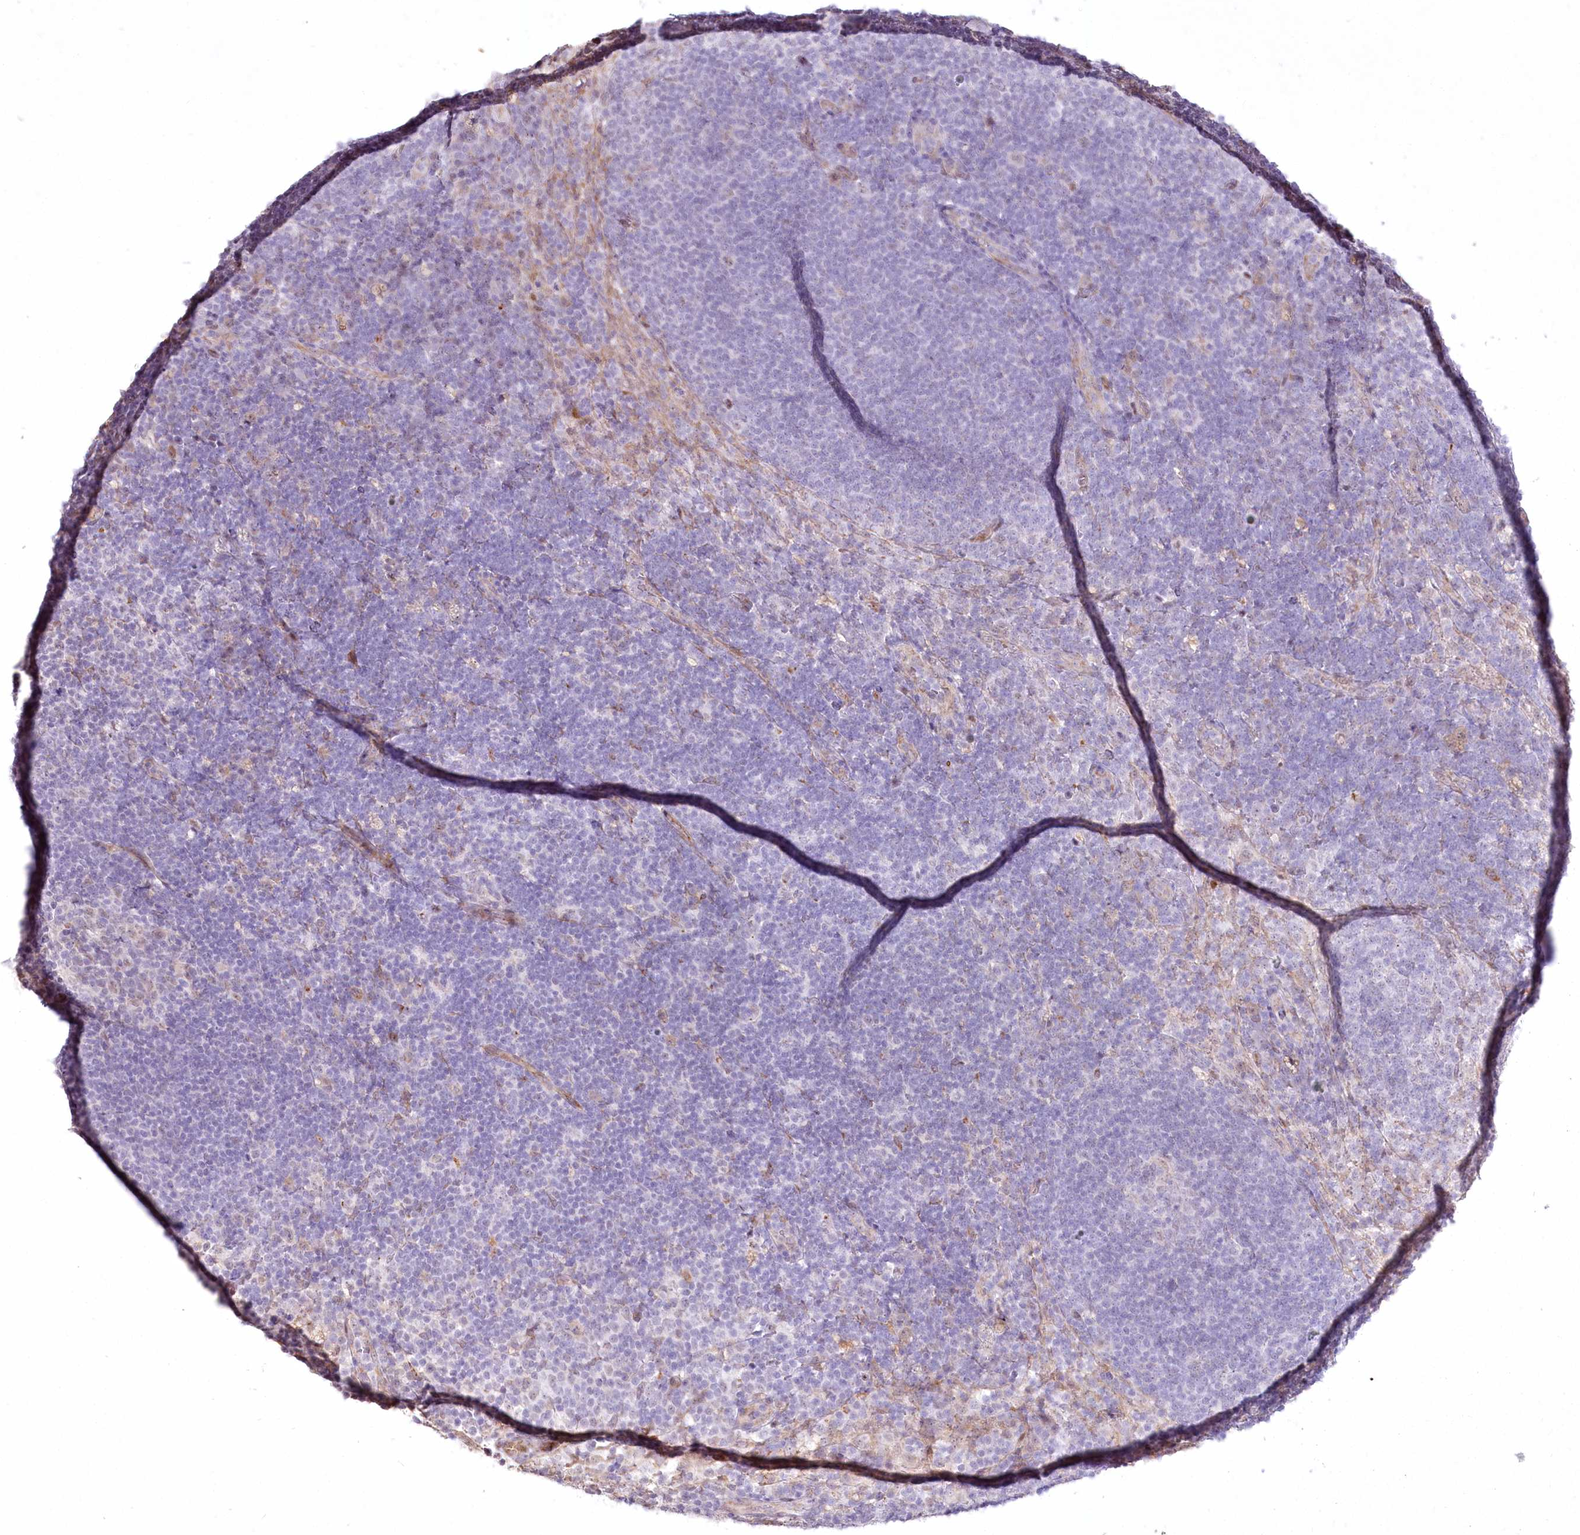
{"staining": {"intensity": "weak", "quantity": "<25%", "location": "nuclear"}, "tissue": "lymph node", "cell_type": "Germinal center cells", "image_type": "normal", "snomed": [{"axis": "morphology", "description": "Normal tissue, NOS"}, {"axis": "topography", "description": "Lymph node"}], "caption": "DAB (3,3'-diaminobenzidine) immunohistochemical staining of unremarkable human lymph node displays no significant expression in germinal center cells. (Stains: DAB (3,3'-diaminobenzidine) immunohistochemistry (IHC) with hematoxylin counter stain, Microscopy: brightfield microscopy at high magnification).", "gene": "YBX3", "patient": {"sex": "female", "age": 70}}